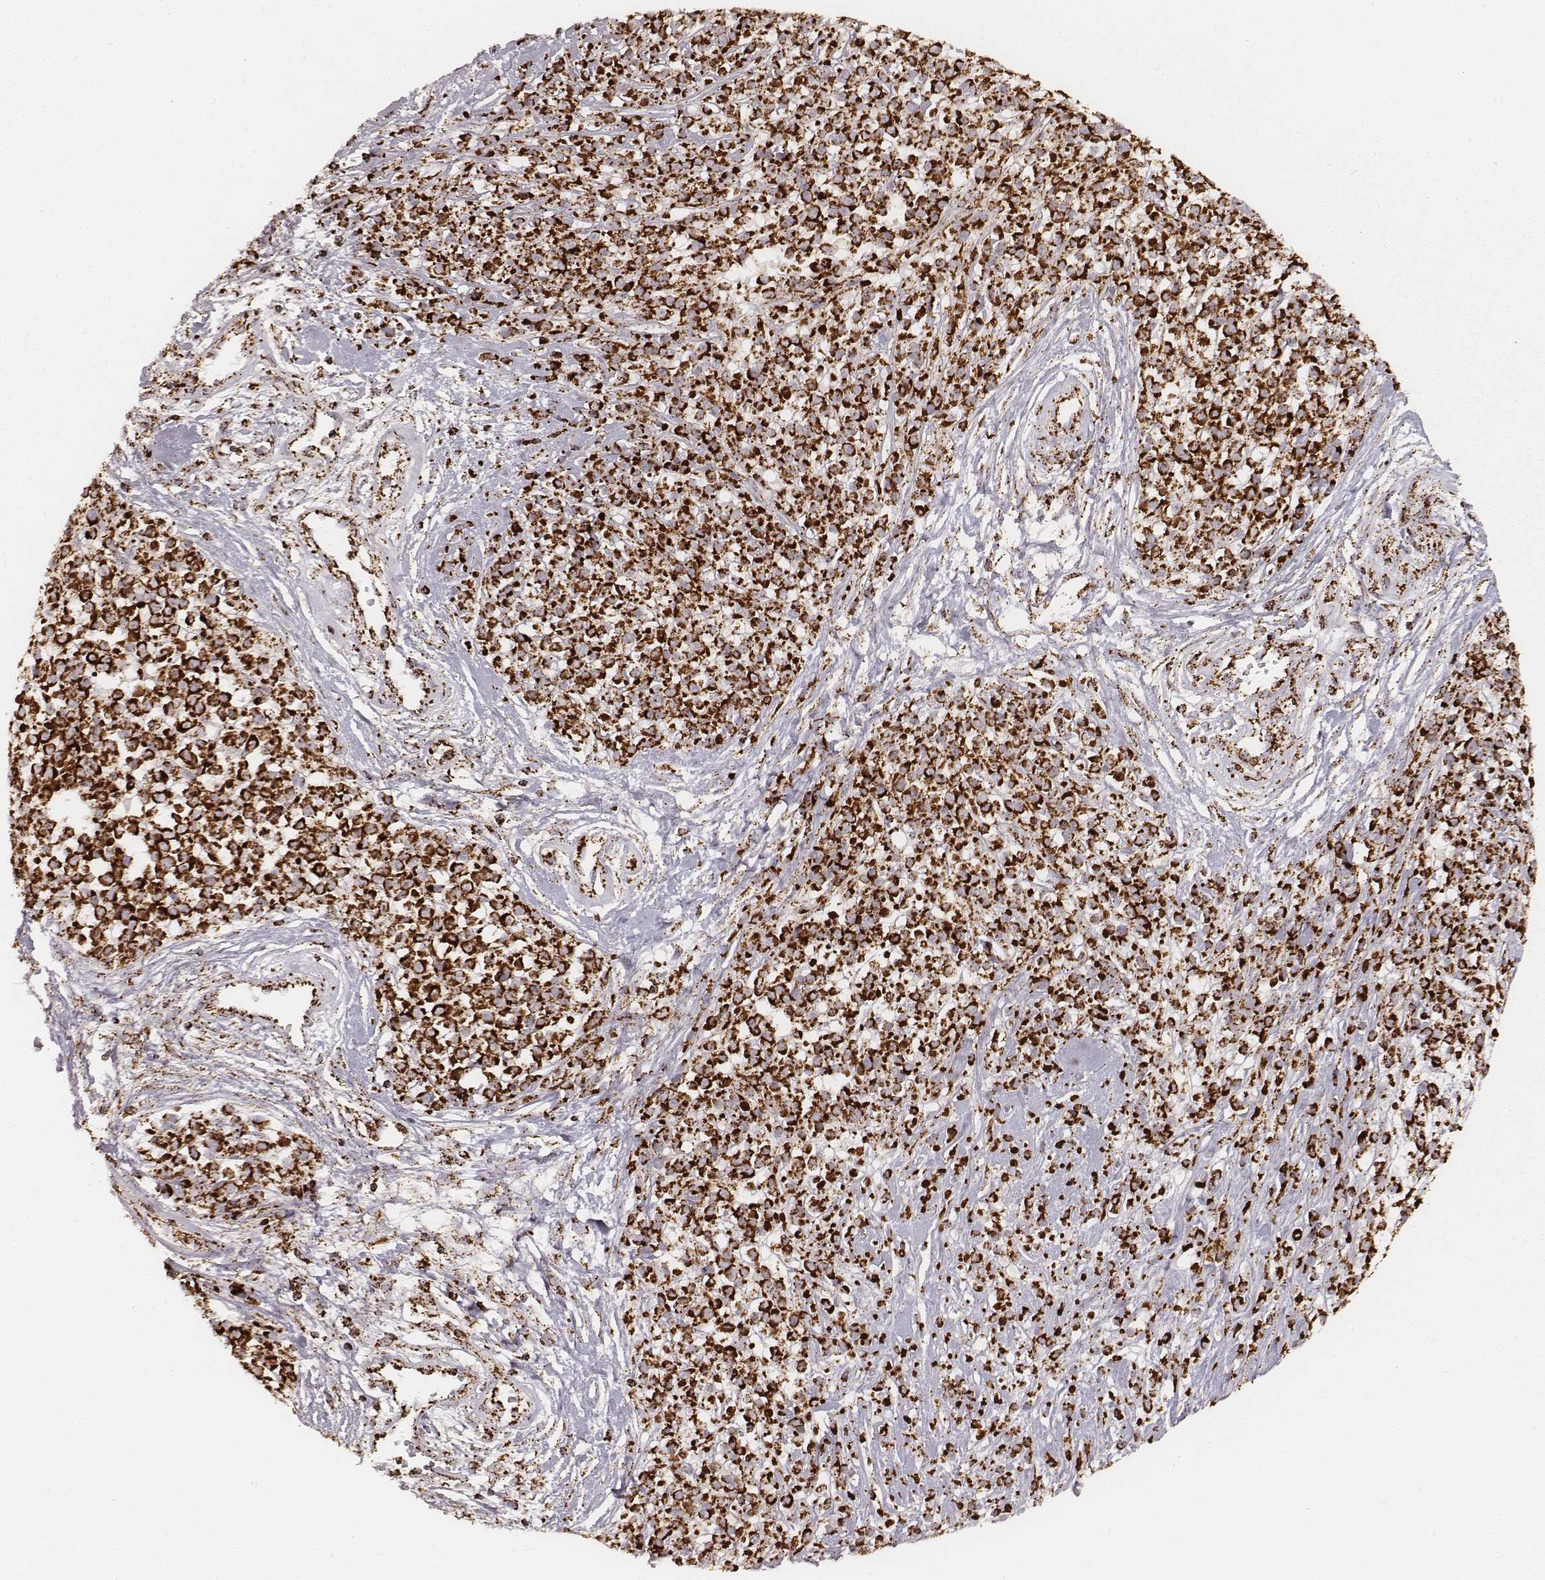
{"staining": {"intensity": "strong", "quantity": ">75%", "location": "cytoplasmic/membranous"}, "tissue": "melanoma", "cell_type": "Tumor cells", "image_type": "cancer", "snomed": [{"axis": "morphology", "description": "Malignant melanoma, NOS"}, {"axis": "topography", "description": "Skin"}, {"axis": "topography", "description": "Skin of trunk"}], "caption": "Malignant melanoma stained for a protein (brown) exhibits strong cytoplasmic/membranous positive staining in about >75% of tumor cells.", "gene": "CS", "patient": {"sex": "male", "age": 74}}